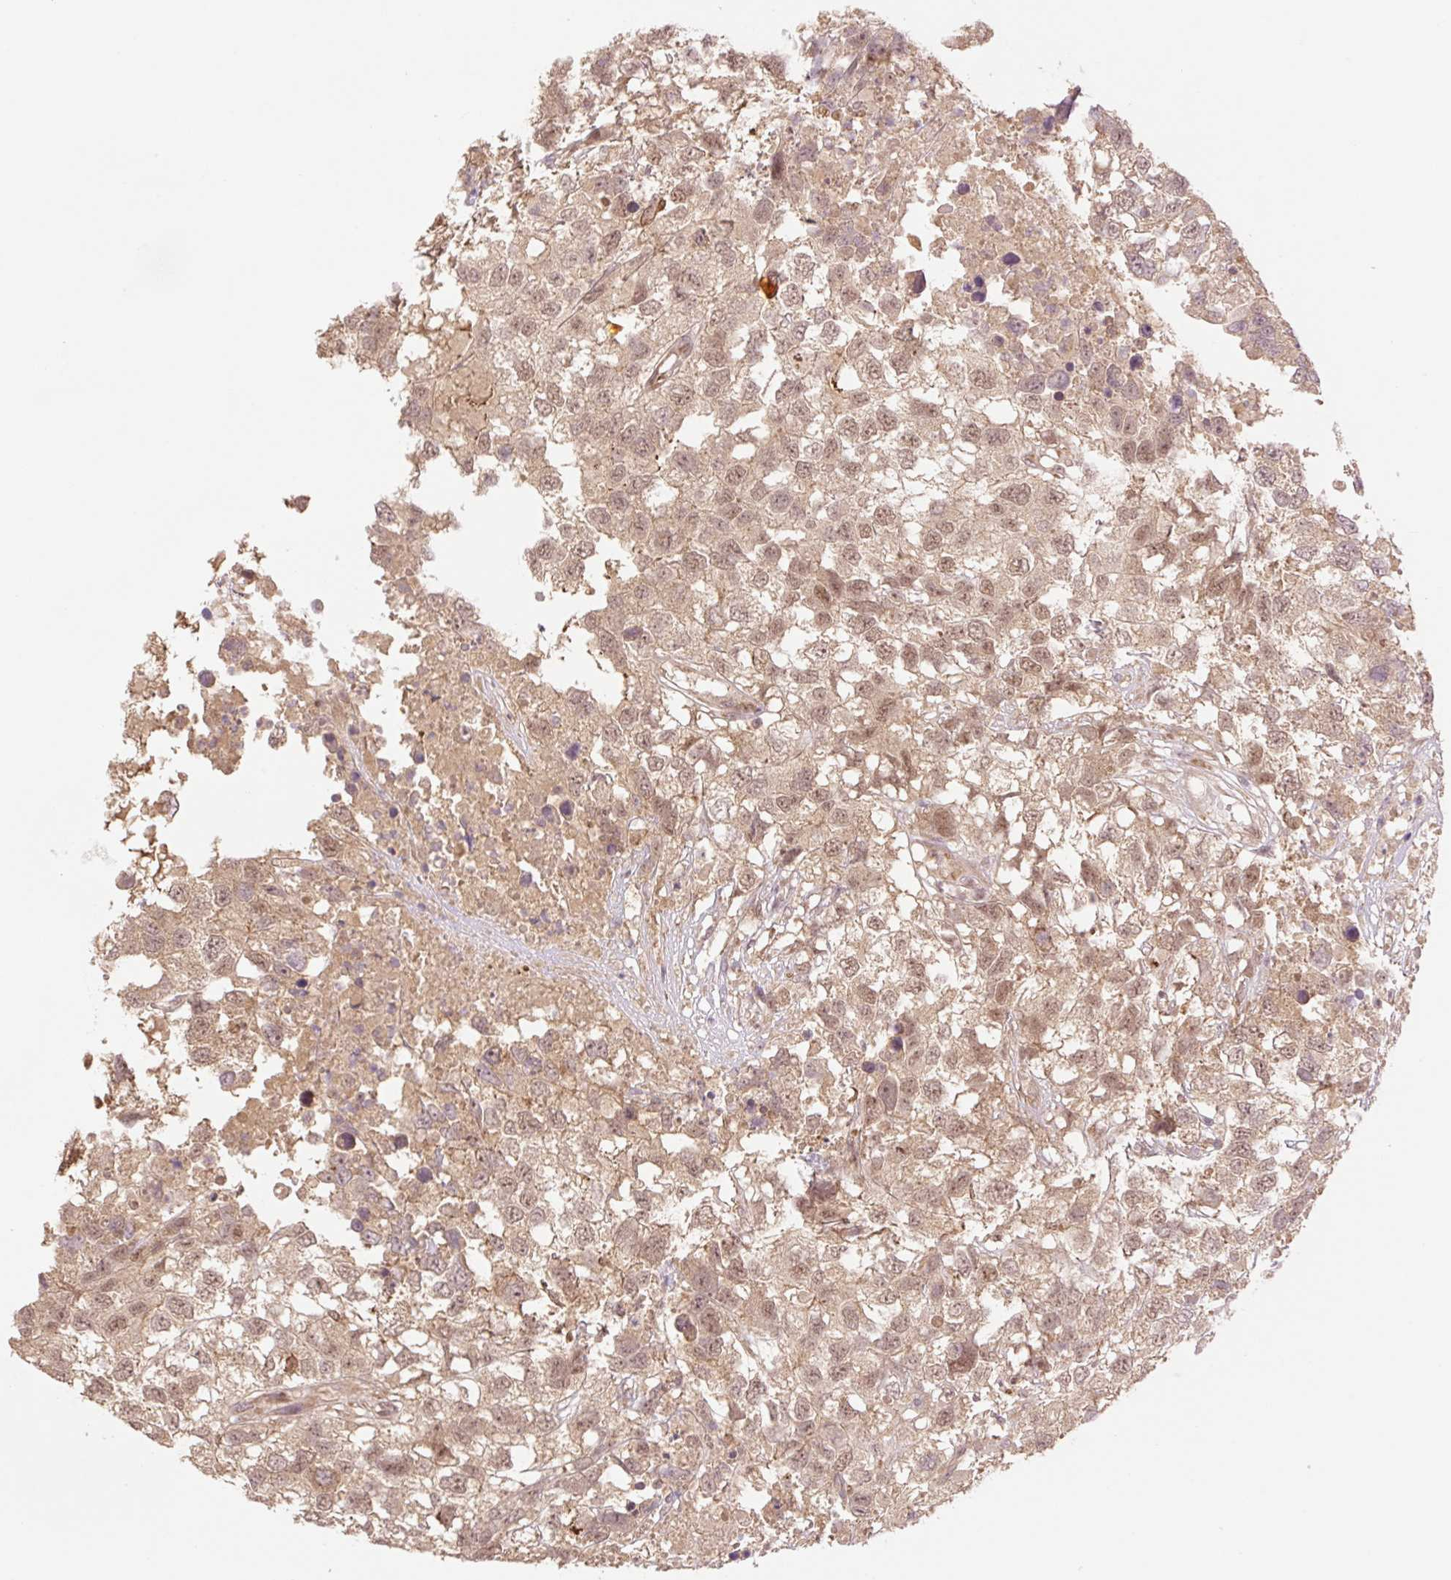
{"staining": {"intensity": "moderate", "quantity": ">75%", "location": "cytoplasmic/membranous,nuclear"}, "tissue": "testis cancer", "cell_type": "Tumor cells", "image_type": "cancer", "snomed": [{"axis": "morphology", "description": "Carcinoma, Embryonal, NOS"}, {"axis": "topography", "description": "Testis"}], "caption": "A brown stain shows moderate cytoplasmic/membranous and nuclear staining of a protein in human testis cancer (embryonal carcinoma) tumor cells.", "gene": "YJU2B", "patient": {"sex": "male", "age": 83}}